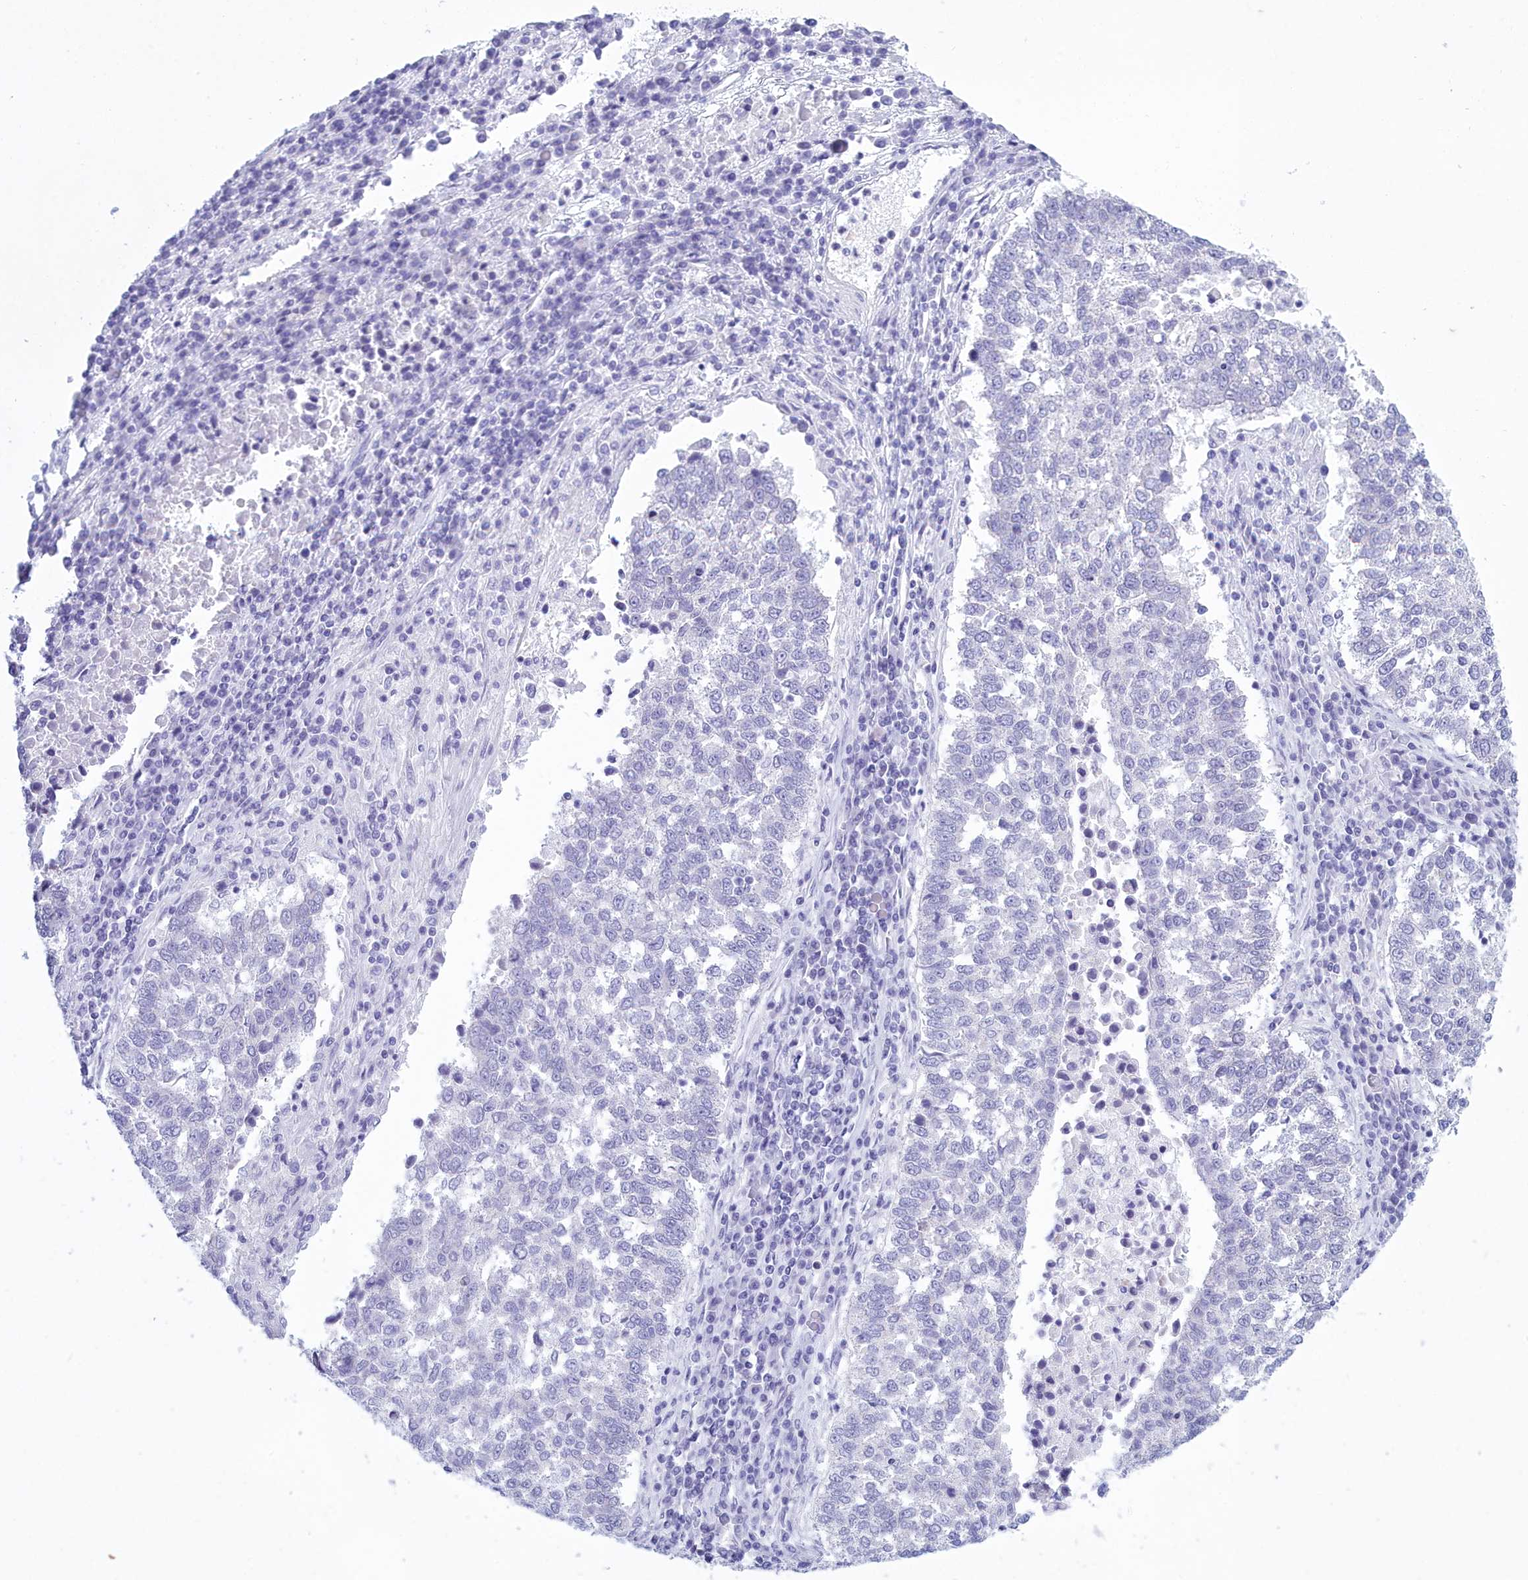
{"staining": {"intensity": "negative", "quantity": "none", "location": "none"}, "tissue": "lung cancer", "cell_type": "Tumor cells", "image_type": "cancer", "snomed": [{"axis": "morphology", "description": "Squamous cell carcinoma, NOS"}, {"axis": "topography", "description": "Lung"}], "caption": "This photomicrograph is of squamous cell carcinoma (lung) stained with immunohistochemistry to label a protein in brown with the nuclei are counter-stained blue. There is no expression in tumor cells.", "gene": "TMEM97", "patient": {"sex": "male", "age": 73}}